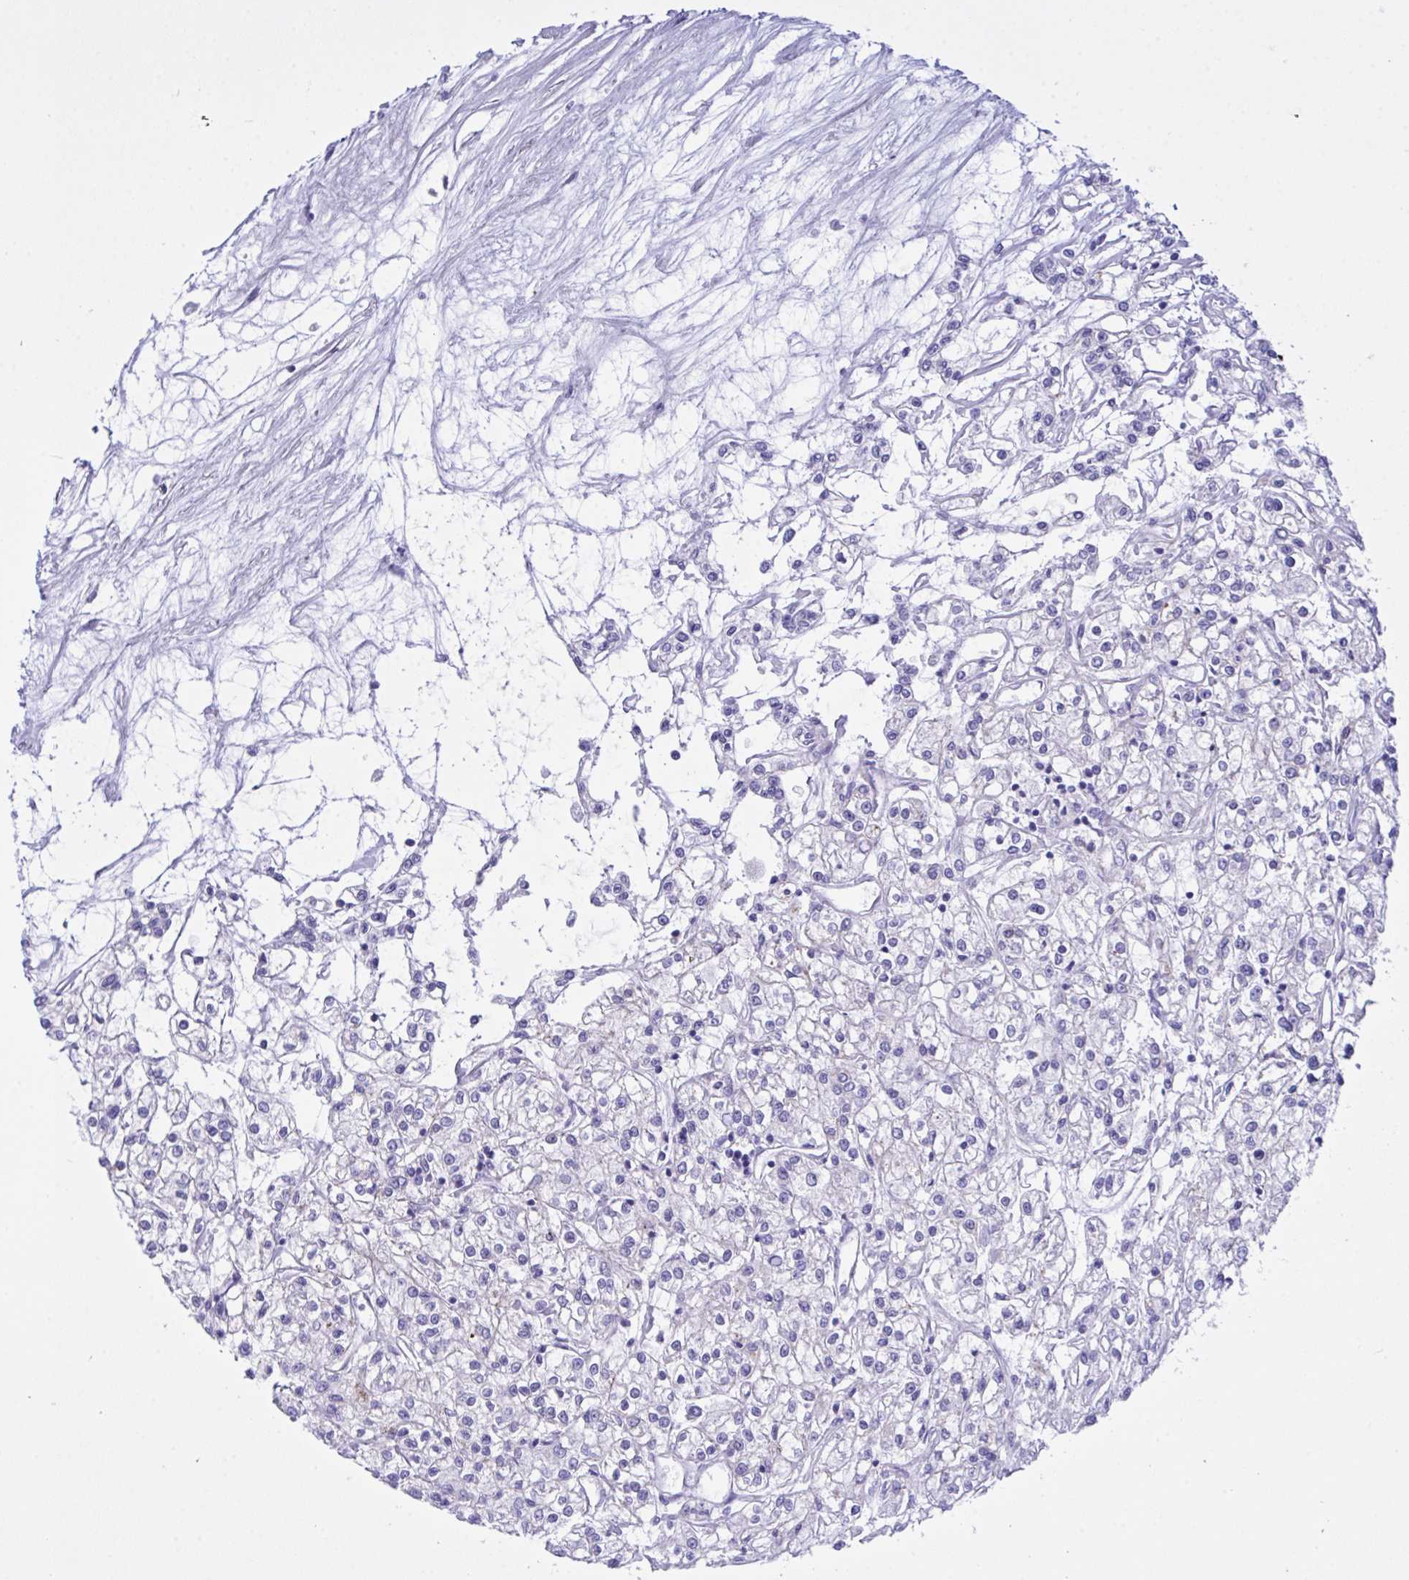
{"staining": {"intensity": "negative", "quantity": "none", "location": "none"}, "tissue": "renal cancer", "cell_type": "Tumor cells", "image_type": "cancer", "snomed": [{"axis": "morphology", "description": "Adenocarcinoma, NOS"}, {"axis": "topography", "description": "Kidney"}], "caption": "A high-resolution micrograph shows immunohistochemistry (IHC) staining of renal cancer (adenocarcinoma), which displays no significant staining in tumor cells.", "gene": "BEX5", "patient": {"sex": "female", "age": 59}}